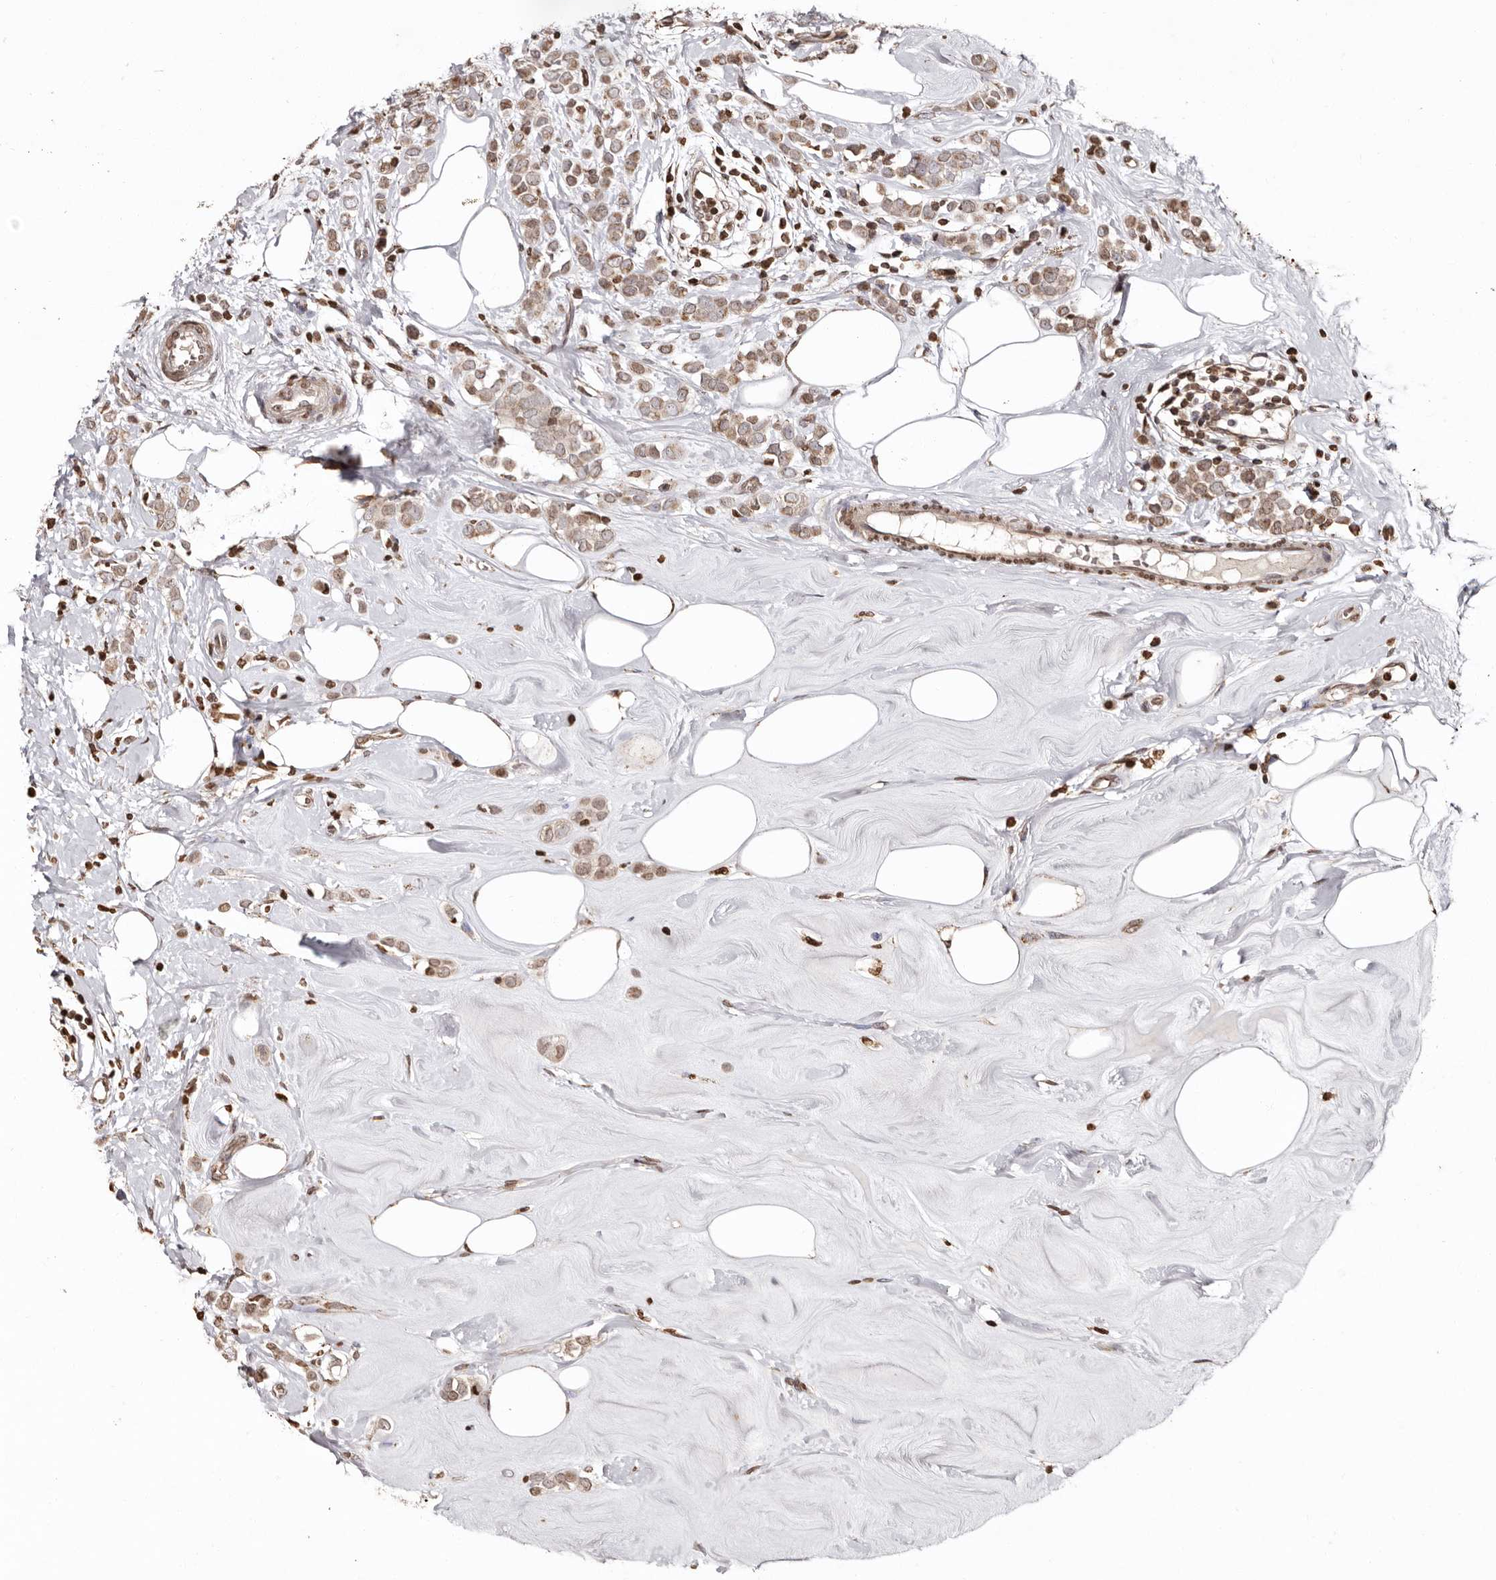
{"staining": {"intensity": "moderate", "quantity": ">75%", "location": "cytoplasmic/membranous"}, "tissue": "breast cancer", "cell_type": "Tumor cells", "image_type": "cancer", "snomed": [{"axis": "morphology", "description": "Lobular carcinoma"}, {"axis": "topography", "description": "Breast"}], "caption": "Immunohistochemical staining of breast cancer demonstrates moderate cytoplasmic/membranous protein expression in approximately >75% of tumor cells. Nuclei are stained in blue.", "gene": "CCDC190", "patient": {"sex": "female", "age": 47}}